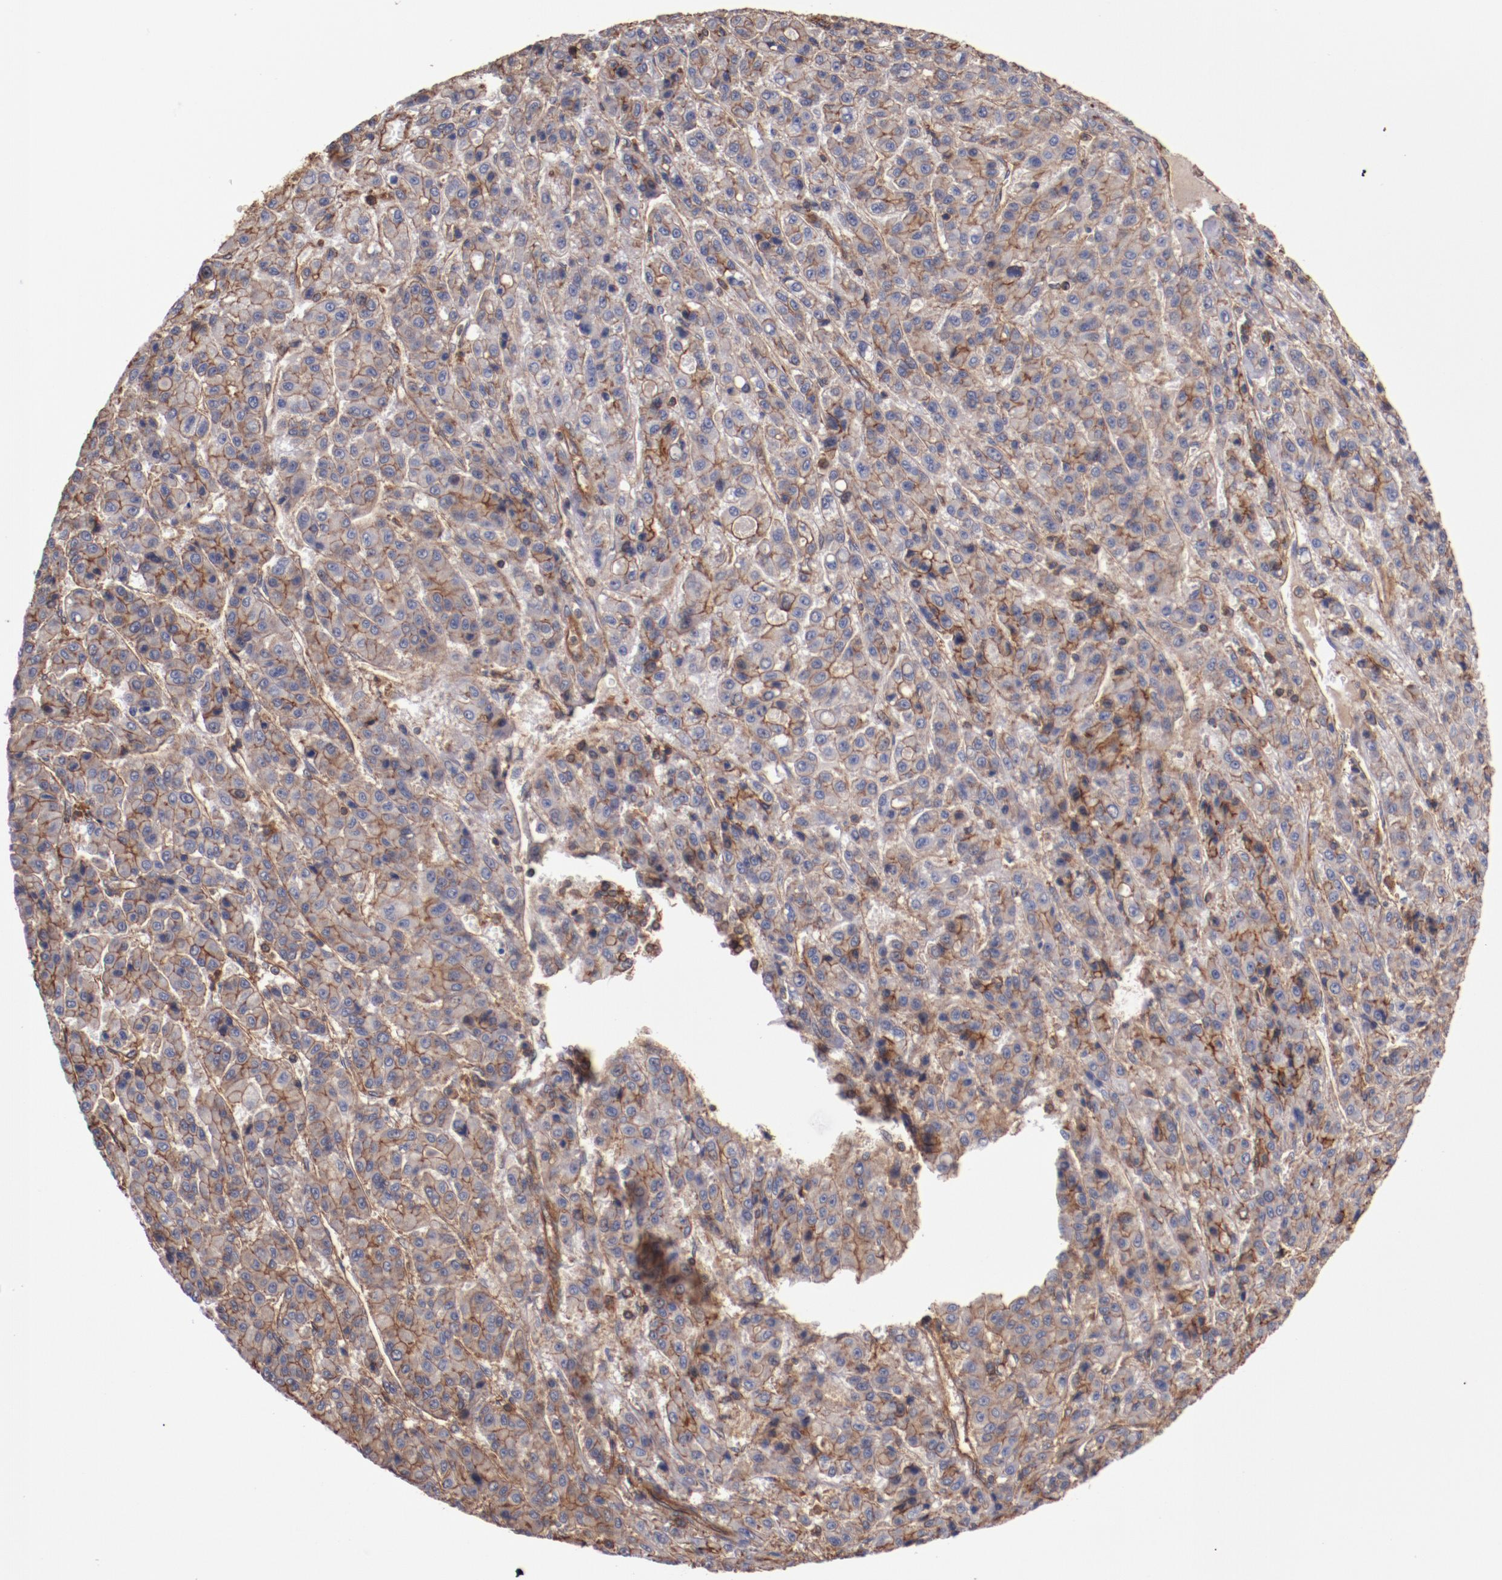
{"staining": {"intensity": "strong", "quantity": ">75%", "location": "cytoplasmic/membranous"}, "tissue": "liver cancer", "cell_type": "Tumor cells", "image_type": "cancer", "snomed": [{"axis": "morphology", "description": "Carcinoma, Hepatocellular, NOS"}, {"axis": "topography", "description": "Liver"}], "caption": "IHC micrograph of neoplastic tissue: liver hepatocellular carcinoma stained using immunohistochemistry (IHC) shows high levels of strong protein expression localized specifically in the cytoplasmic/membranous of tumor cells, appearing as a cytoplasmic/membranous brown color.", "gene": "TMOD3", "patient": {"sex": "male", "age": 70}}